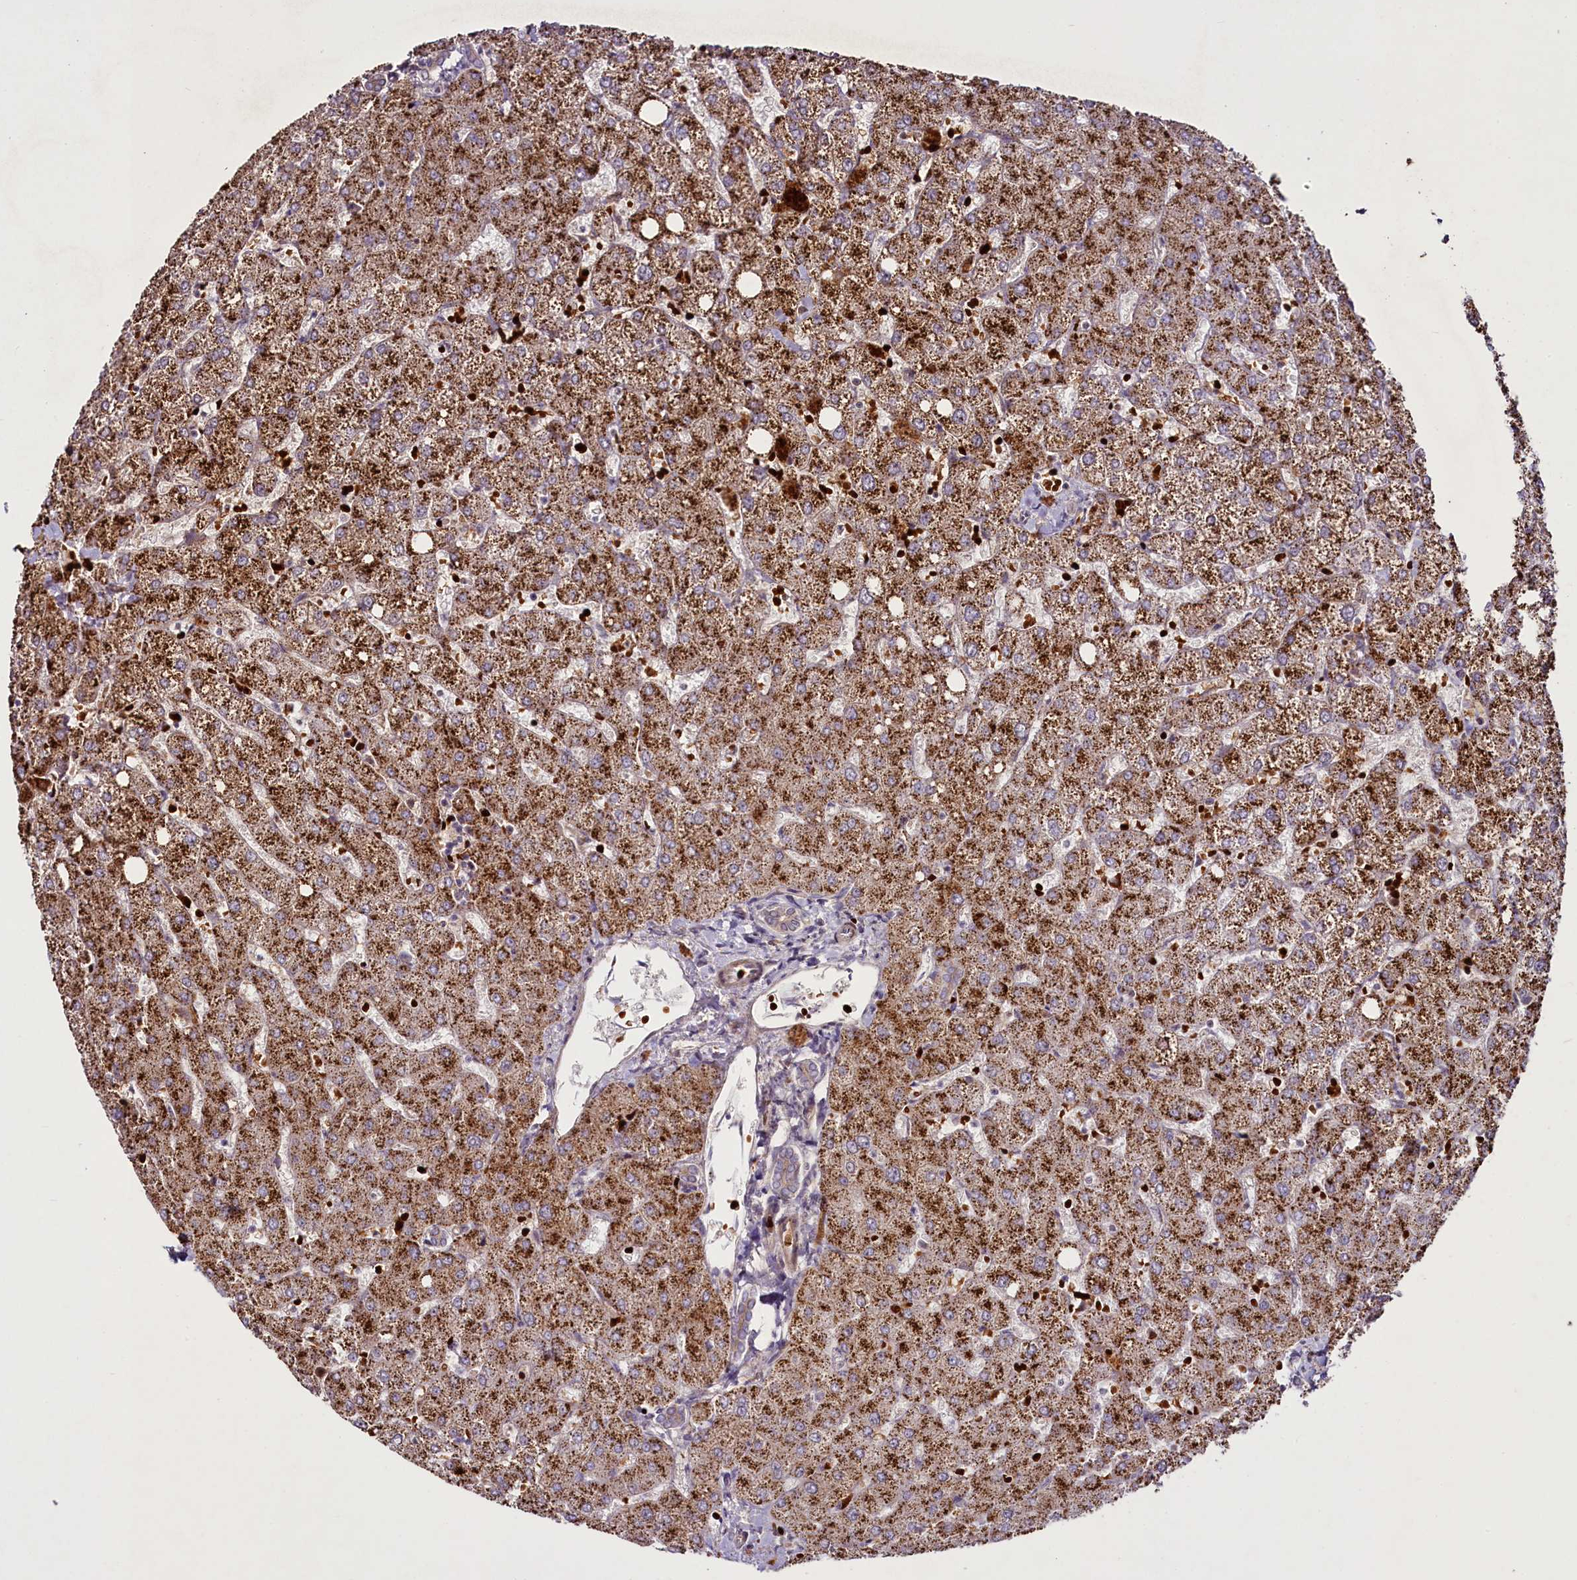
{"staining": {"intensity": "weak", "quantity": ">75%", "location": "cytoplasmic/membranous"}, "tissue": "liver", "cell_type": "Cholangiocytes", "image_type": "normal", "snomed": [{"axis": "morphology", "description": "Normal tissue, NOS"}, {"axis": "topography", "description": "Liver"}], "caption": "Liver stained with DAB (3,3'-diaminobenzidine) immunohistochemistry (IHC) exhibits low levels of weak cytoplasmic/membranous staining in approximately >75% of cholangiocytes.", "gene": "SUSD3", "patient": {"sex": "female", "age": 54}}